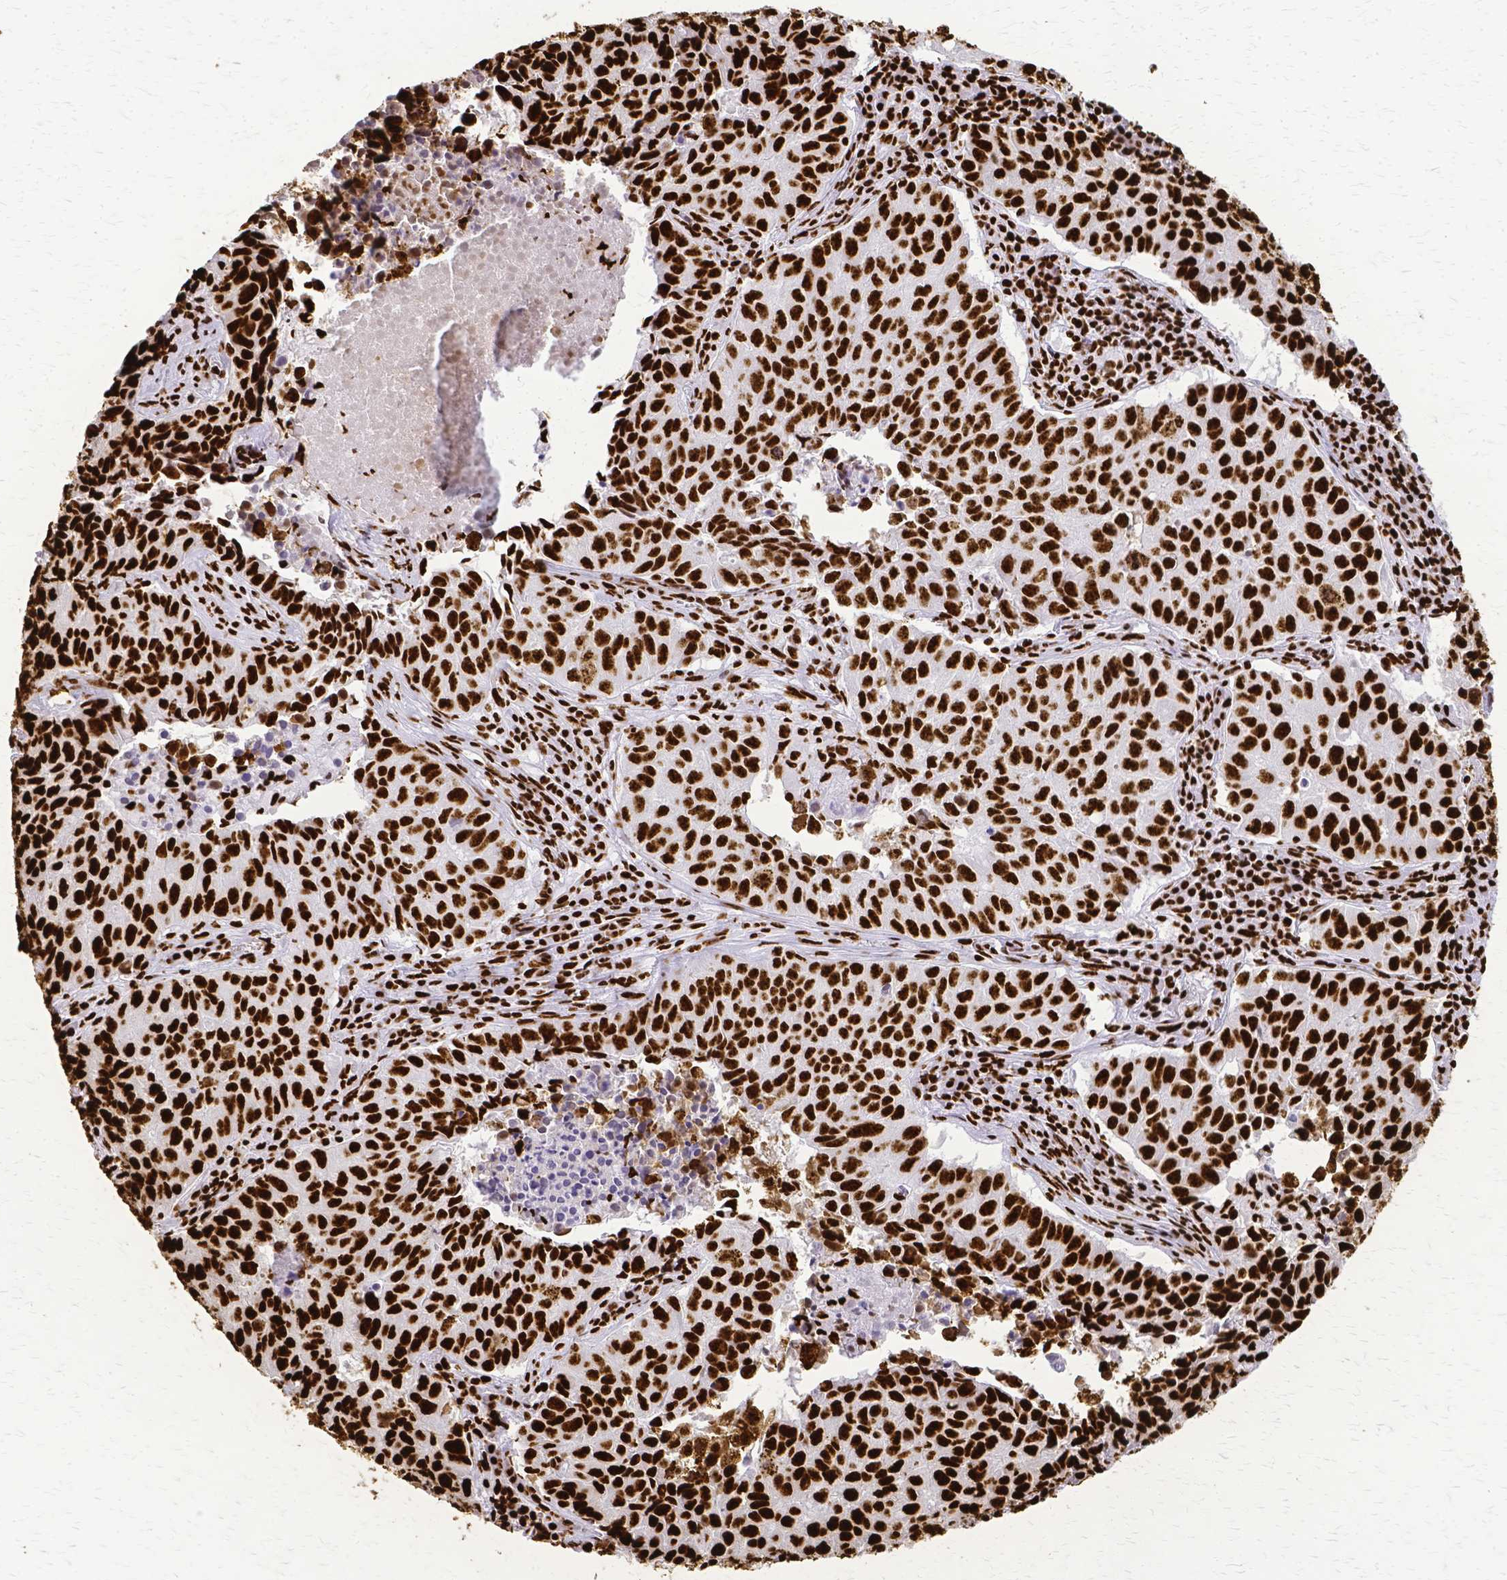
{"staining": {"intensity": "strong", "quantity": ">75%", "location": "nuclear"}, "tissue": "lung cancer", "cell_type": "Tumor cells", "image_type": "cancer", "snomed": [{"axis": "morphology", "description": "Adenocarcinoma, NOS"}, {"axis": "topography", "description": "Lung"}], "caption": "The histopathology image exhibits immunohistochemical staining of lung cancer (adenocarcinoma). There is strong nuclear expression is appreciated in about >75% of tumor cells.", "gene": "SFPQ", "patient": {"sex": "female", "age": 50}}